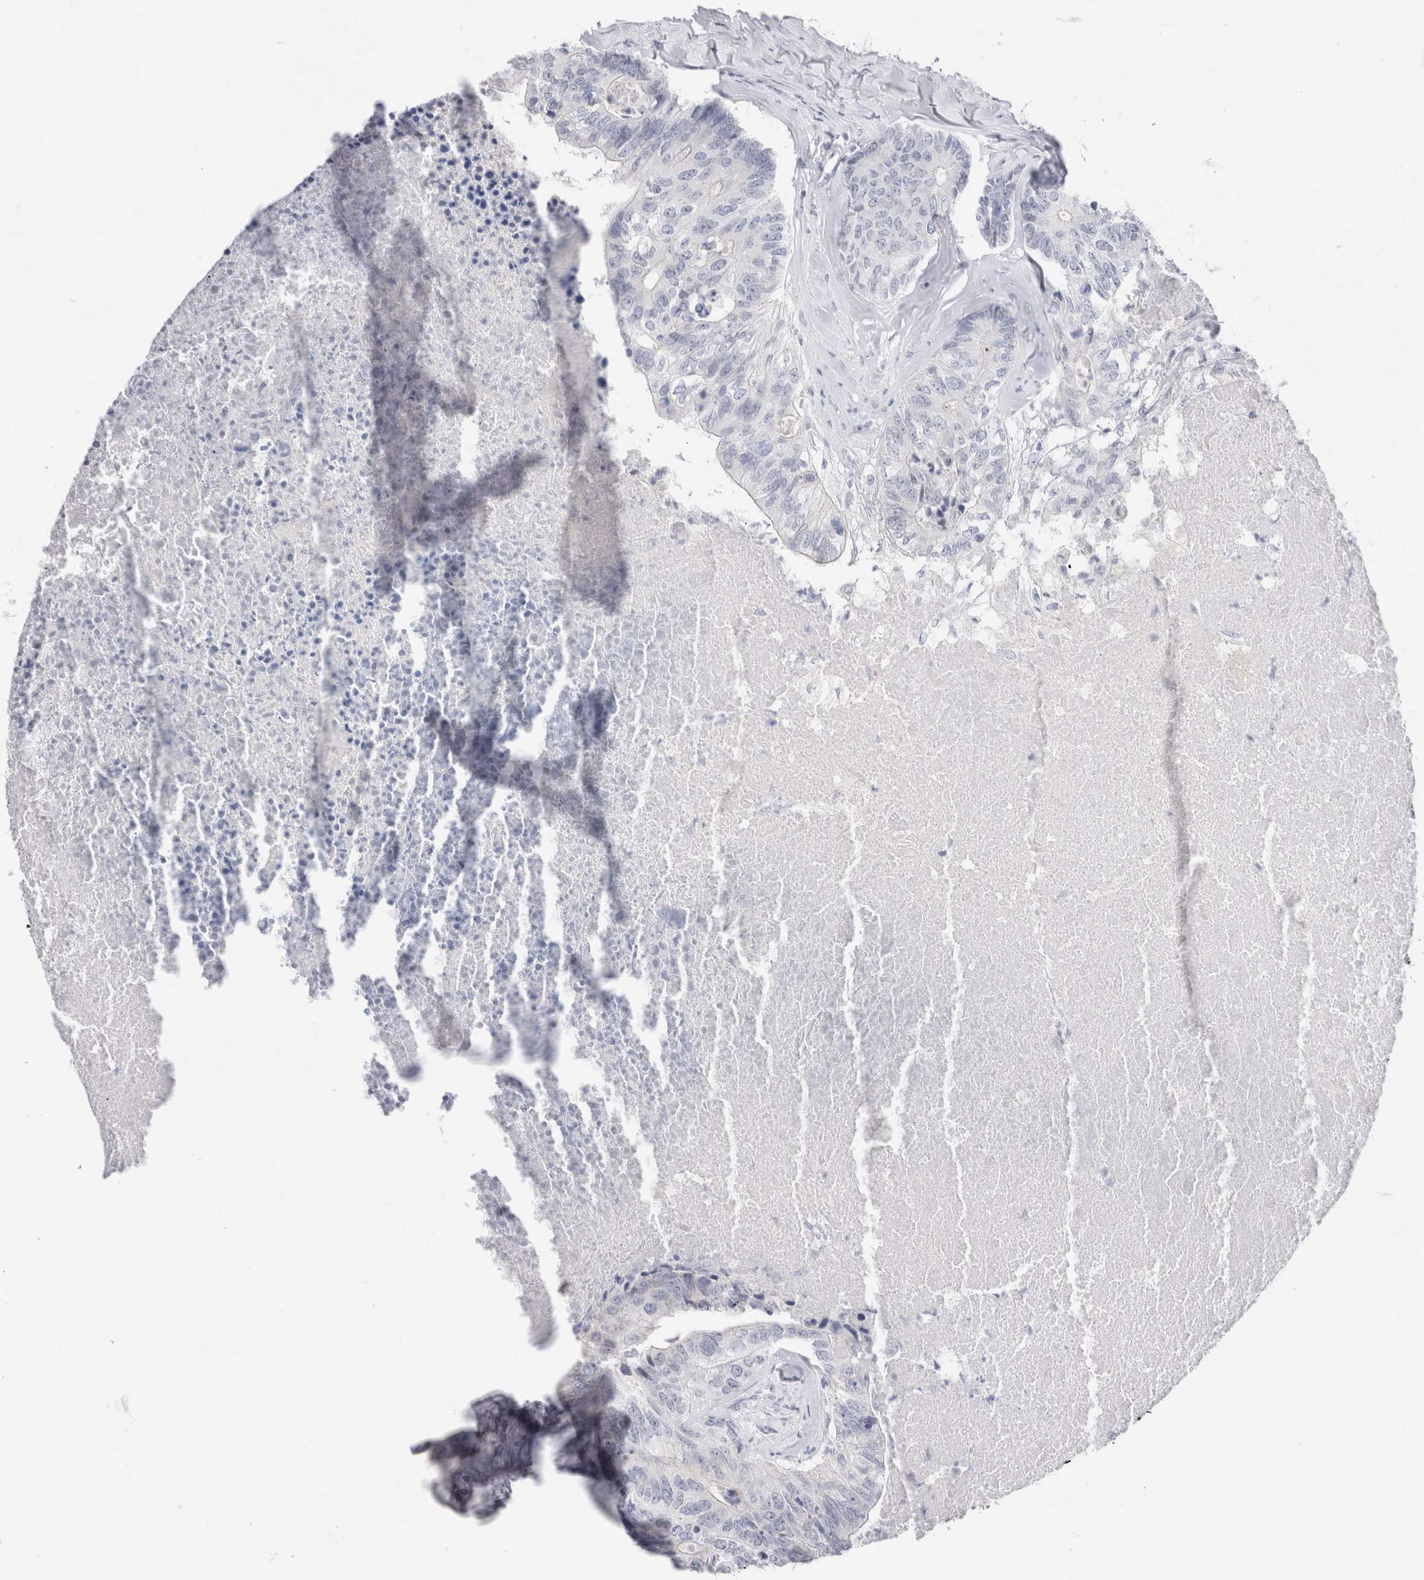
{"staining": {"intensity": "negative", "quantity": "none", "location": "none"}, "tissue": "colorectal cancer", "cell_type": "Tumor cells", "image_type": "cancer", "snomed": [{"axis": "morphology", "description": "Adenocarcinoma, NOS"}, {"axis": "topography", "description": "Colon"}], "caption": "Immunohistochemistry of human adenocarcinoma (colorectal) displays no staining in tumor cells. (DAB immunohistochemistry (IHC) visualized using brightfield microscopy, high magnification).", "gene": "C9orf50", "patient": {"sex": "female", "age": 67}}